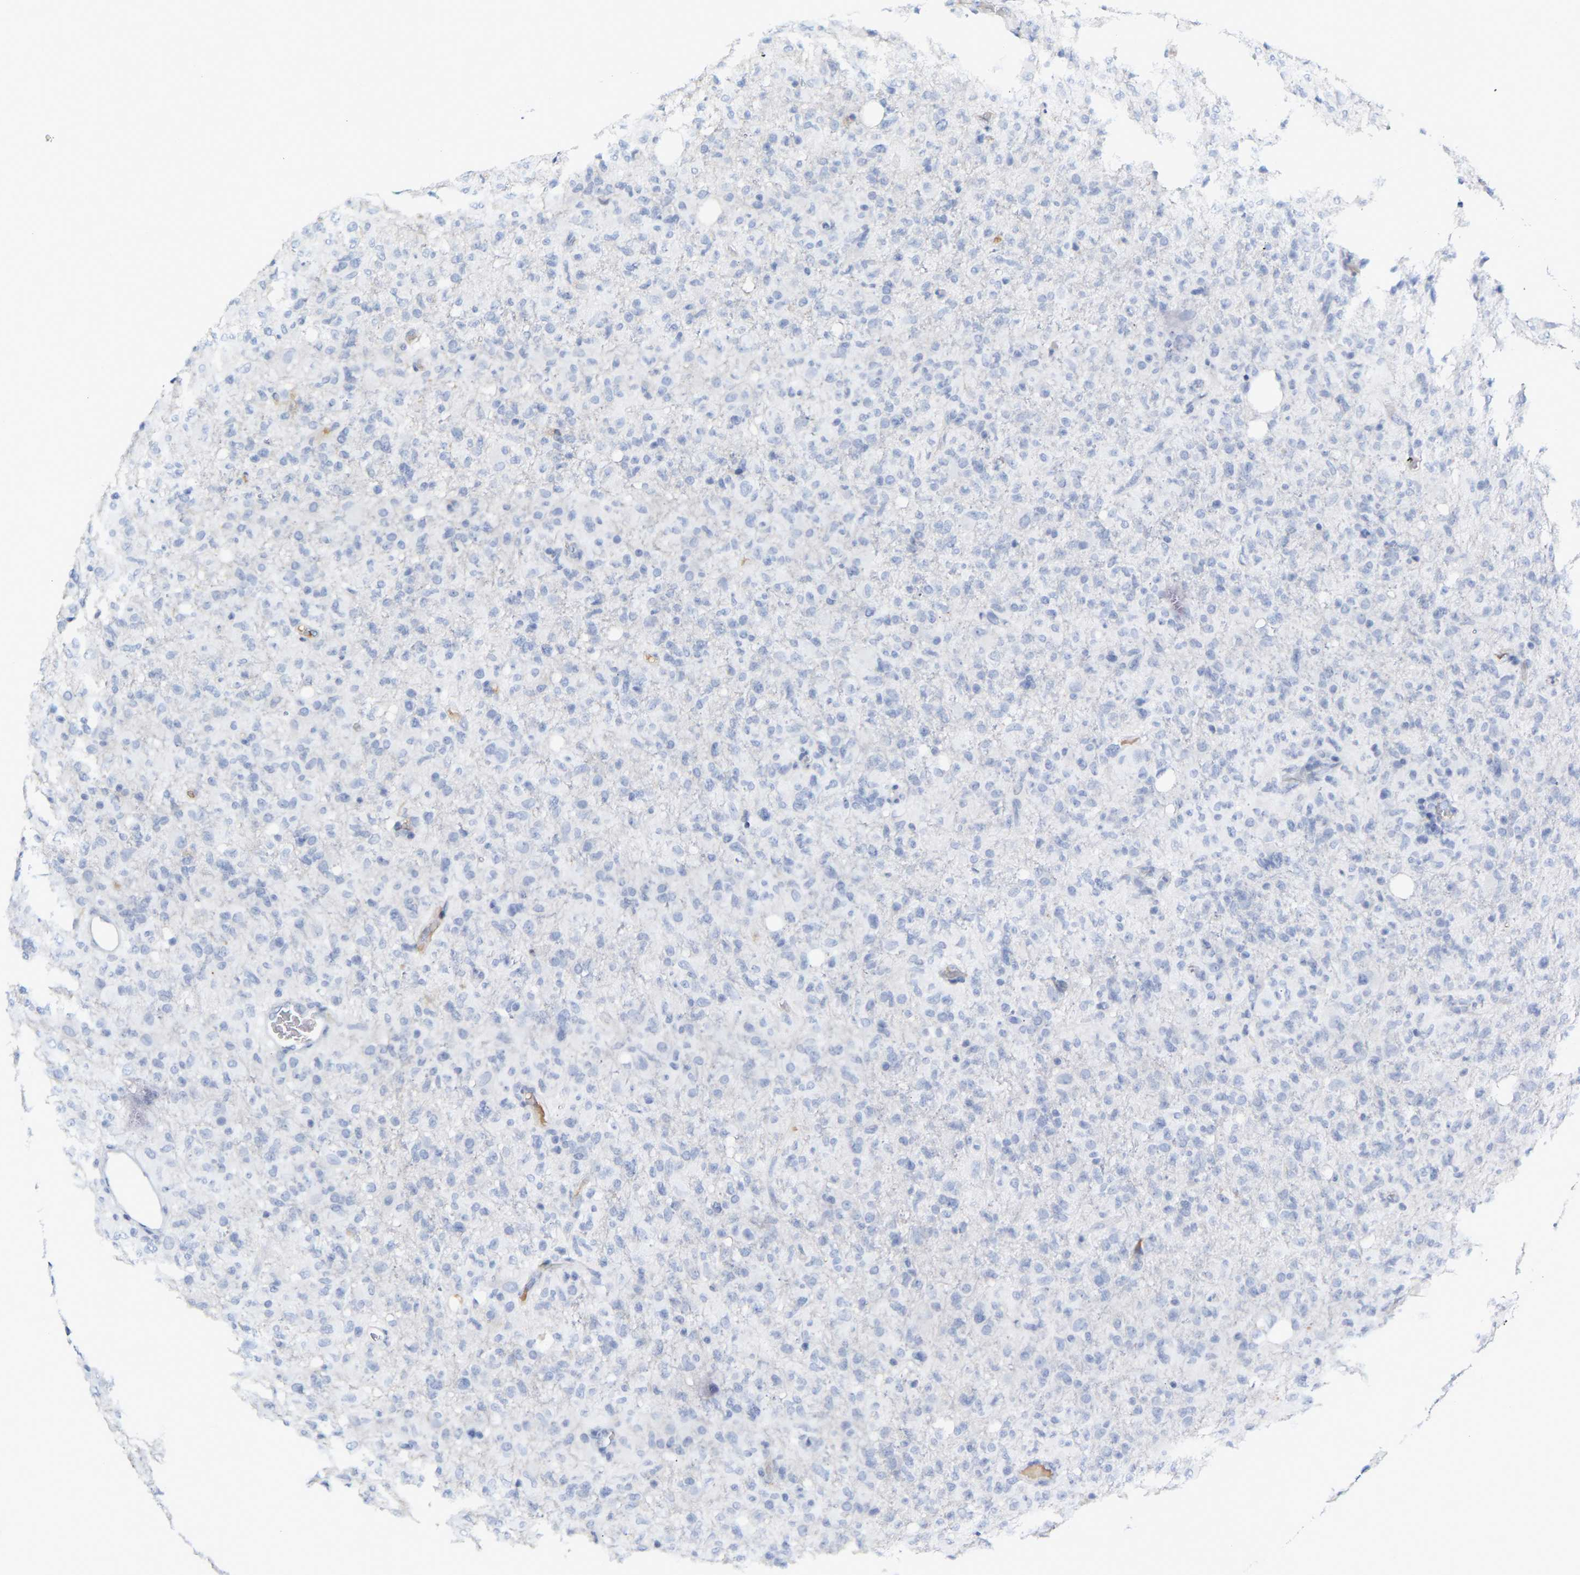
{"staining": {"intensity": "negative", "quantity": "none", "location": "none"}, "tissue": "glioma", "cell_type": "Tumor cells", "image_type": "cancer", "snomed": [{"axis": "morphology", "description": "Glioma, malignant, High grade"}, {"axis": "topography", "description": "Brain"}], "caption": "Immunohistochemical staining of malignant glioma (high-grade) demonstrates no significant positivity in tumor cells.", "gene": "GNAS", "patient": {"sex": "female", "age": 57}}